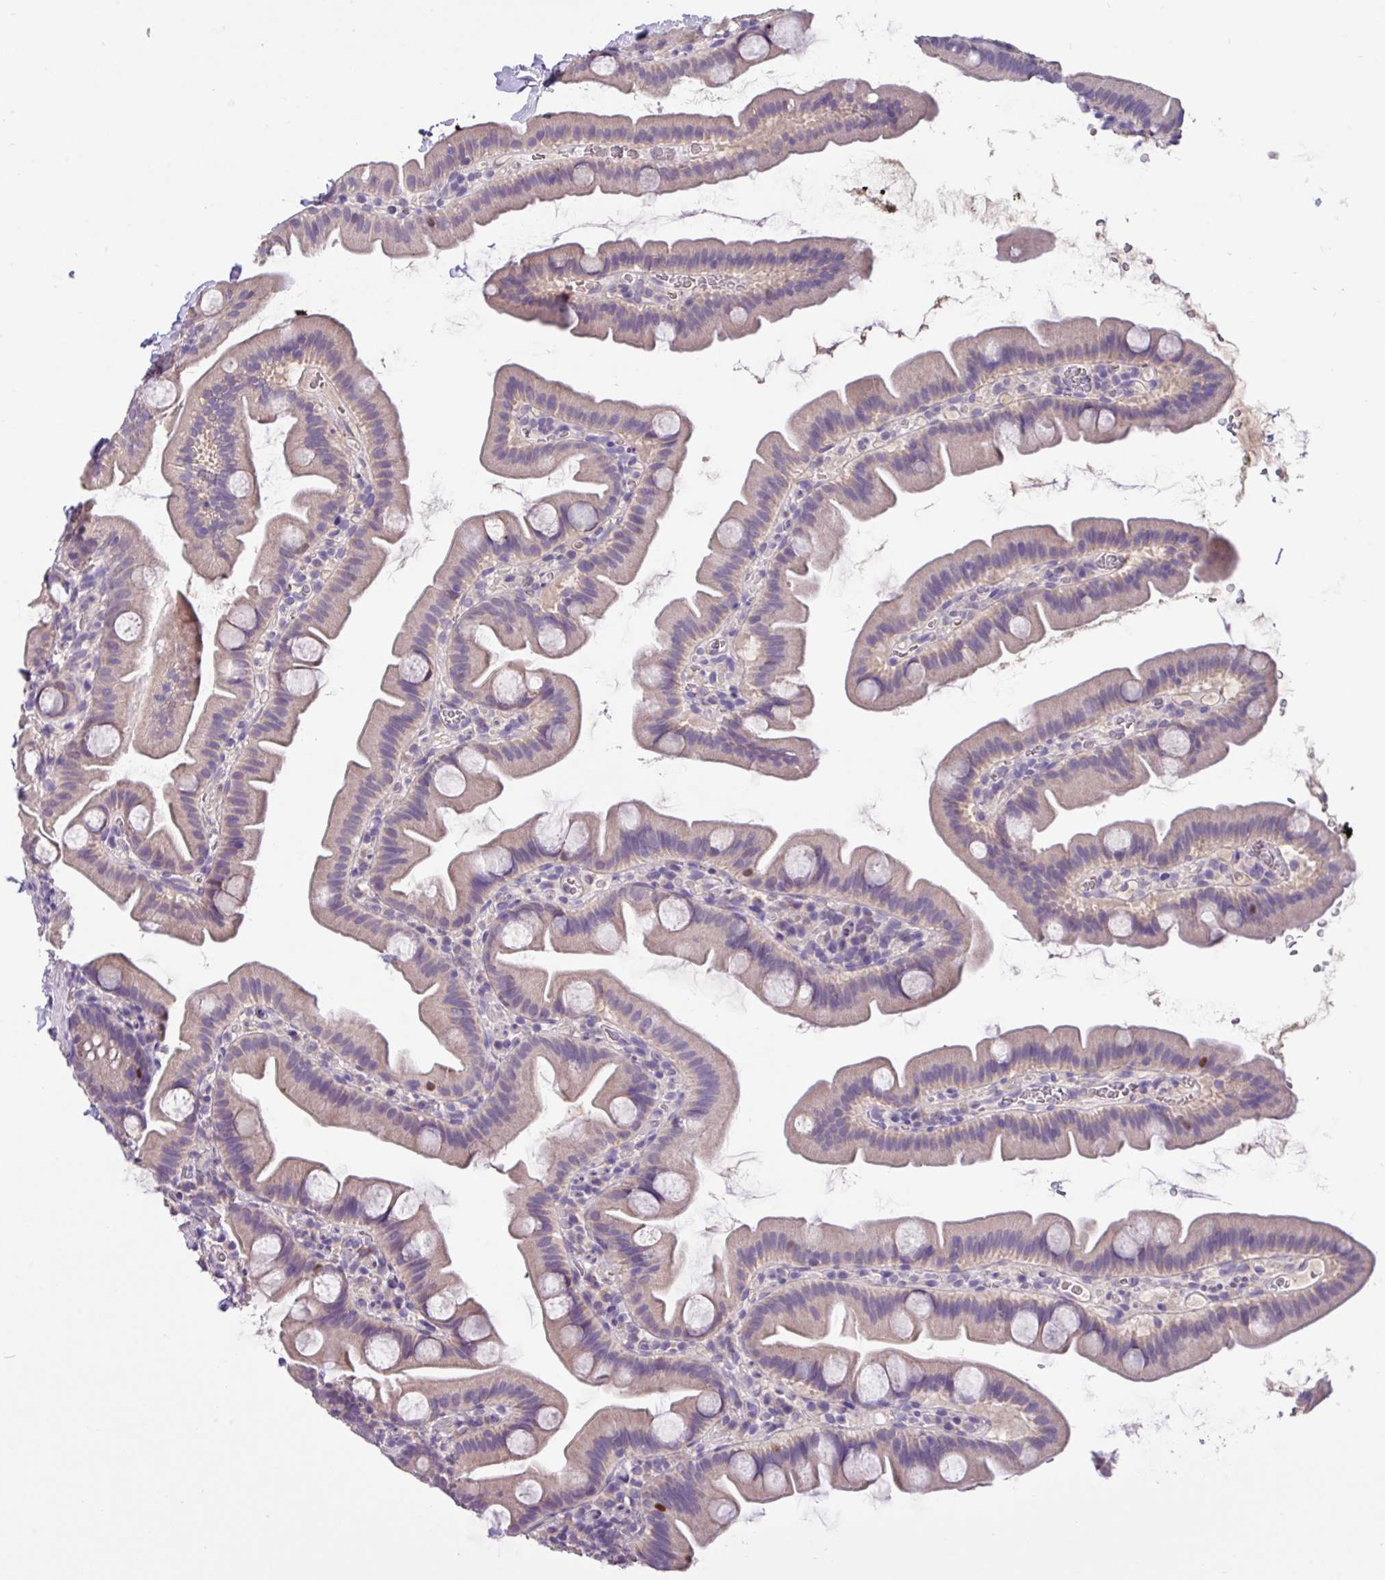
{"staining": {"intensity": "weak", "quantity": "25%-75%", "location": "cytoplasmic/membranous"}, "tissue": "small intestine", "cell_type": "Glandular cells", "image_type": "normal", "snomed": [{"axis": "morphology", "description": "Normal tissue, NOS"}, {"axis": "topography", "description": "Small intestine"}], "caption": "IHC image of unremarkable human small intestine stained for a protein (brown), which exhibits low levels of weak cytoplasmic/membranous positivity in about 25%-75% of glandular cells.", "gene": "PAX8", "patient": {"sex": "female", "age": 68}}